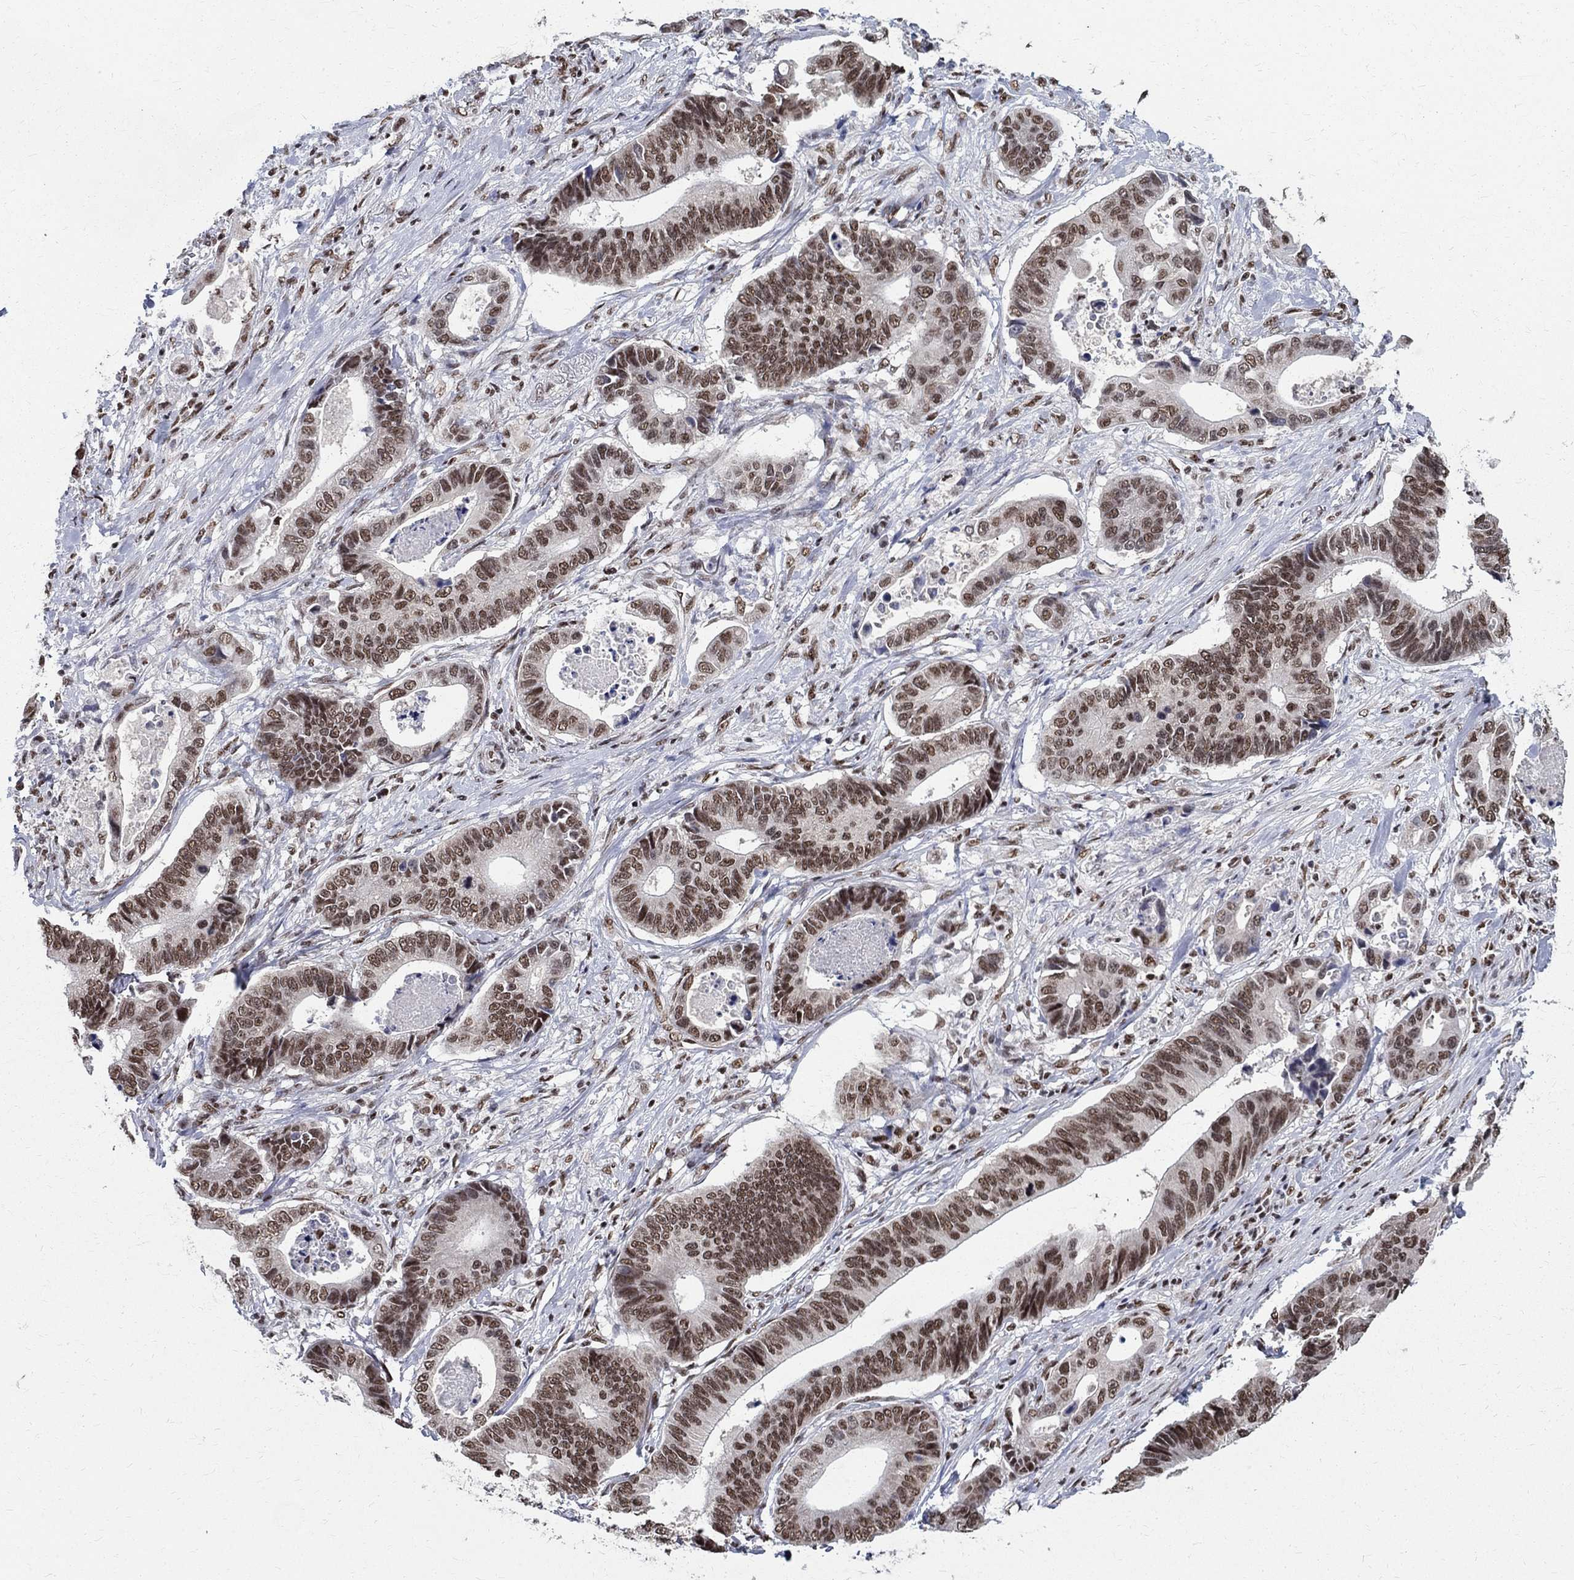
{"staining": {"intensity": "moderate", "quantity": "25%-75%", "location": "nuclear"}, "tissue": "stomach cancer", "cell_type": "Tumor cells", "image_type": "cancer", "snomed": [{"axis": "morphology", "description": "Adenocarcinoma, NOS"}, {"axis": "topography", "description": "Stomach"}], "caption": "This image reveals IHC staining of adenocarcinoma (stomach), with medium moderate nuclear staining in about 25%-75% of tumor cells.", "gene": "FBXO16", "patient": {"sex": "male", "age": 84}}